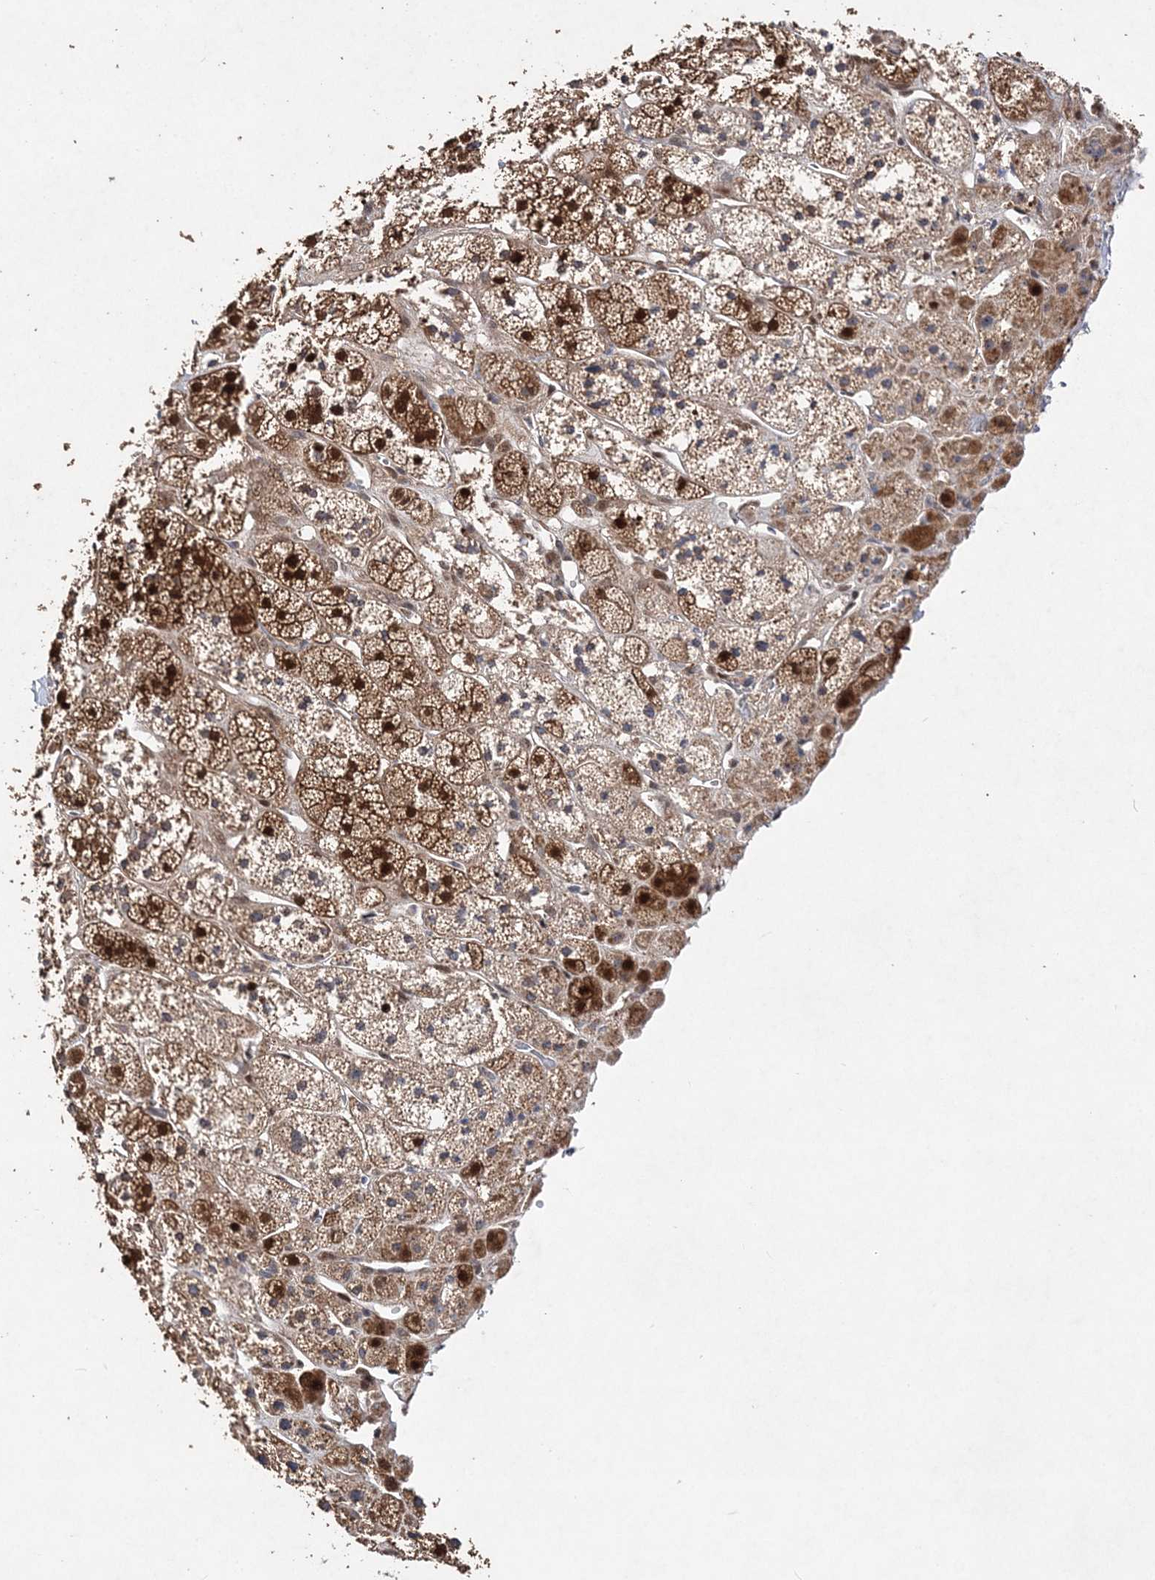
{"staining": {"intensity": "strong", "quantity": ">75%", "location": "cytoplasmic/membranous,nuclear"}, "tissue": "adrenal gland", "cell_type": "Glandular cells", "image_type": "normal", "snomed": [{"axis": "morphology", "description": "Normal tissue, NOS"}, {"axis": "topography", "description": "Adrenal gland"}], "caption": "Benign adrenal gland exhibits strong cytoplasmic/membranous,nuclear staining in approximately >75% of glandular cells, visualized by immunohistochemistry.", "gene": "NIF3L1", "patient": {"sex": "male", "age": 56}}